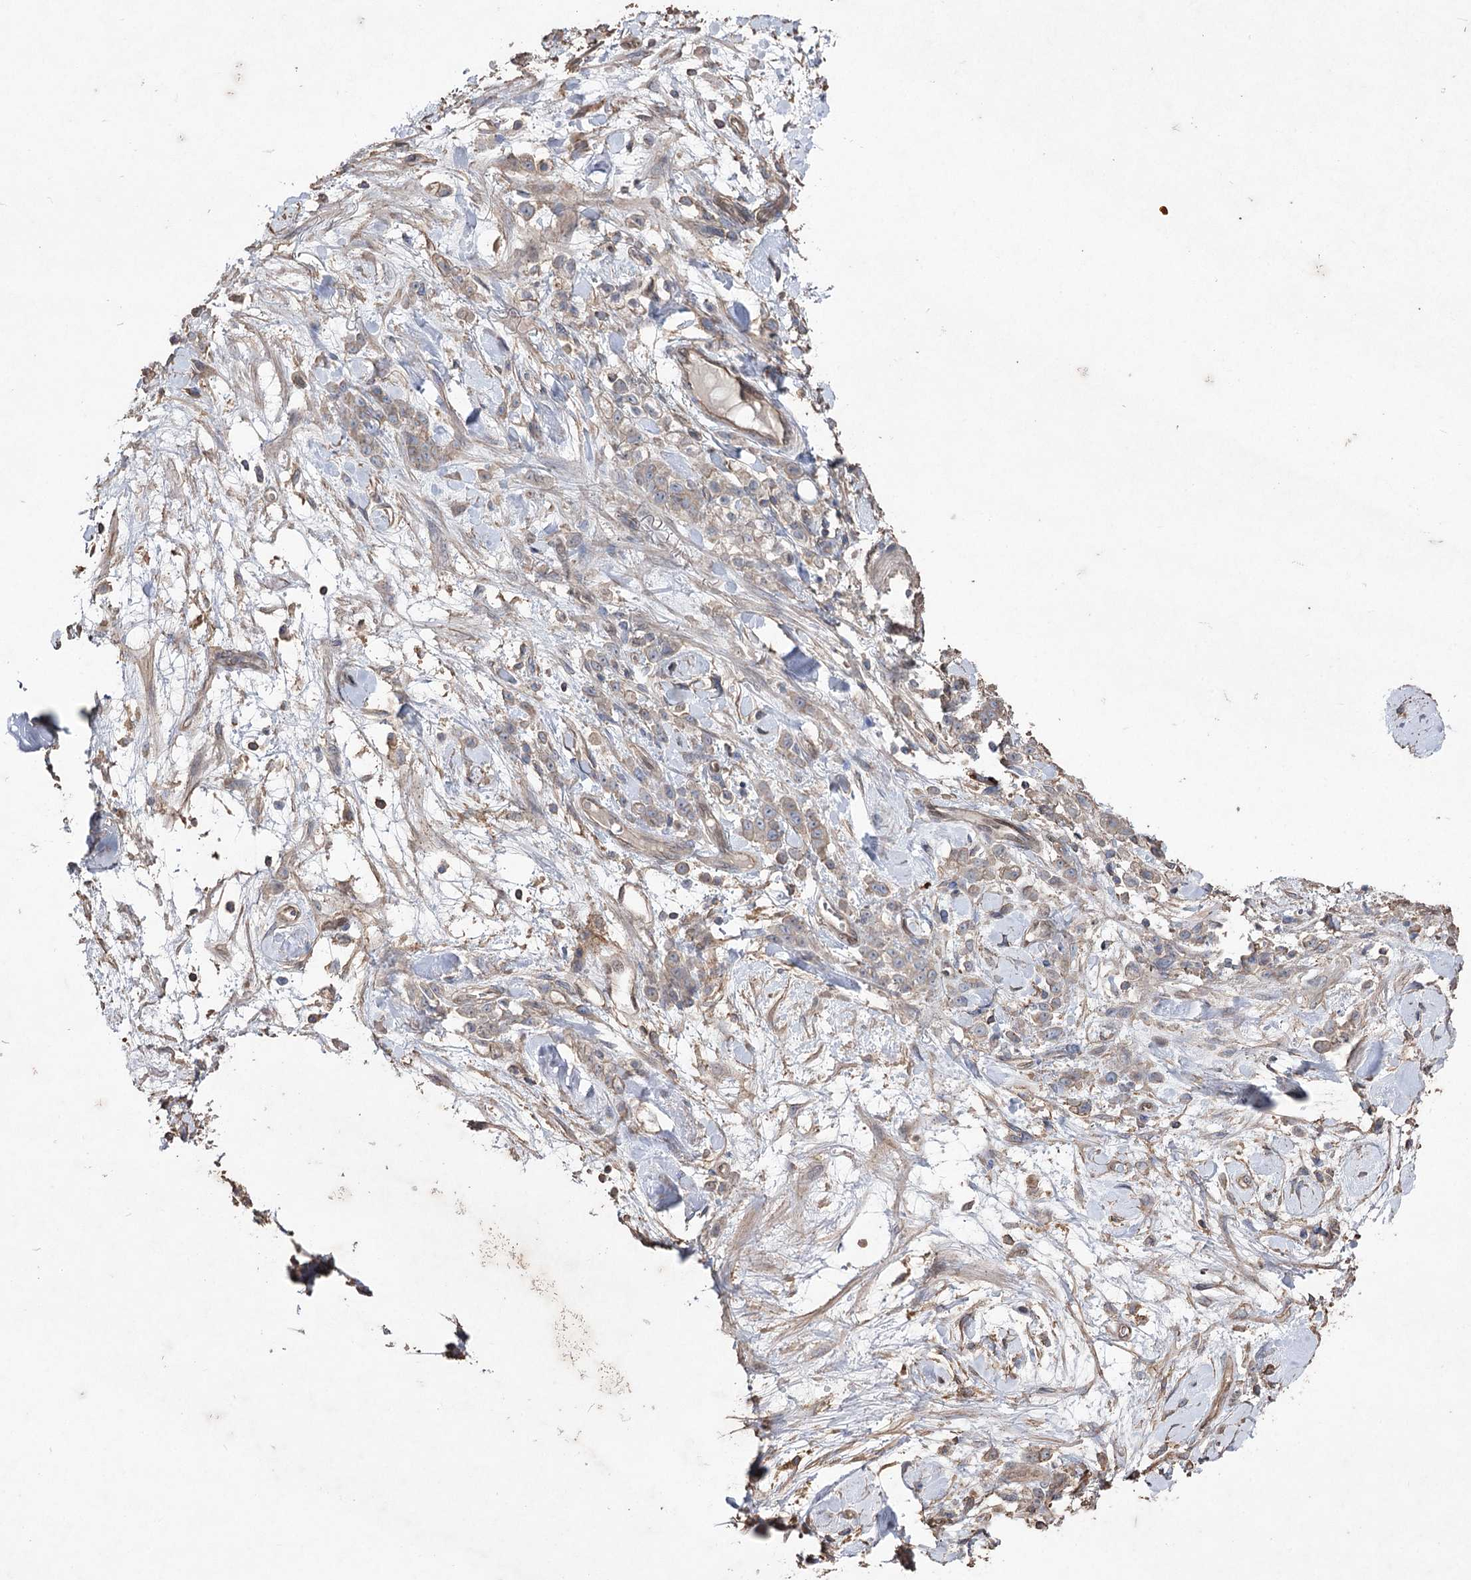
{"staining": {"intensity": "weak", "quantity": "<25%", "location": "cytoplasmic/membranous"}, "tissue": "stomach cancer", "cell_type": "Tumor cells", "image_type": "cancer", "snomed": [{"axis": "morphology", "description": "Normal tissue, NOS"}, {"axis": "morphology", "description": "Adenocarcinoma, NOS"}, {"axis": "topography", "description": "Stomach"}], "caption": "Tumor cells are negative for protein expression in human stomach cancer (adenocarcinoma).", "gene": "FAM13B", "patient": {"sex": "male", "age": 82}}